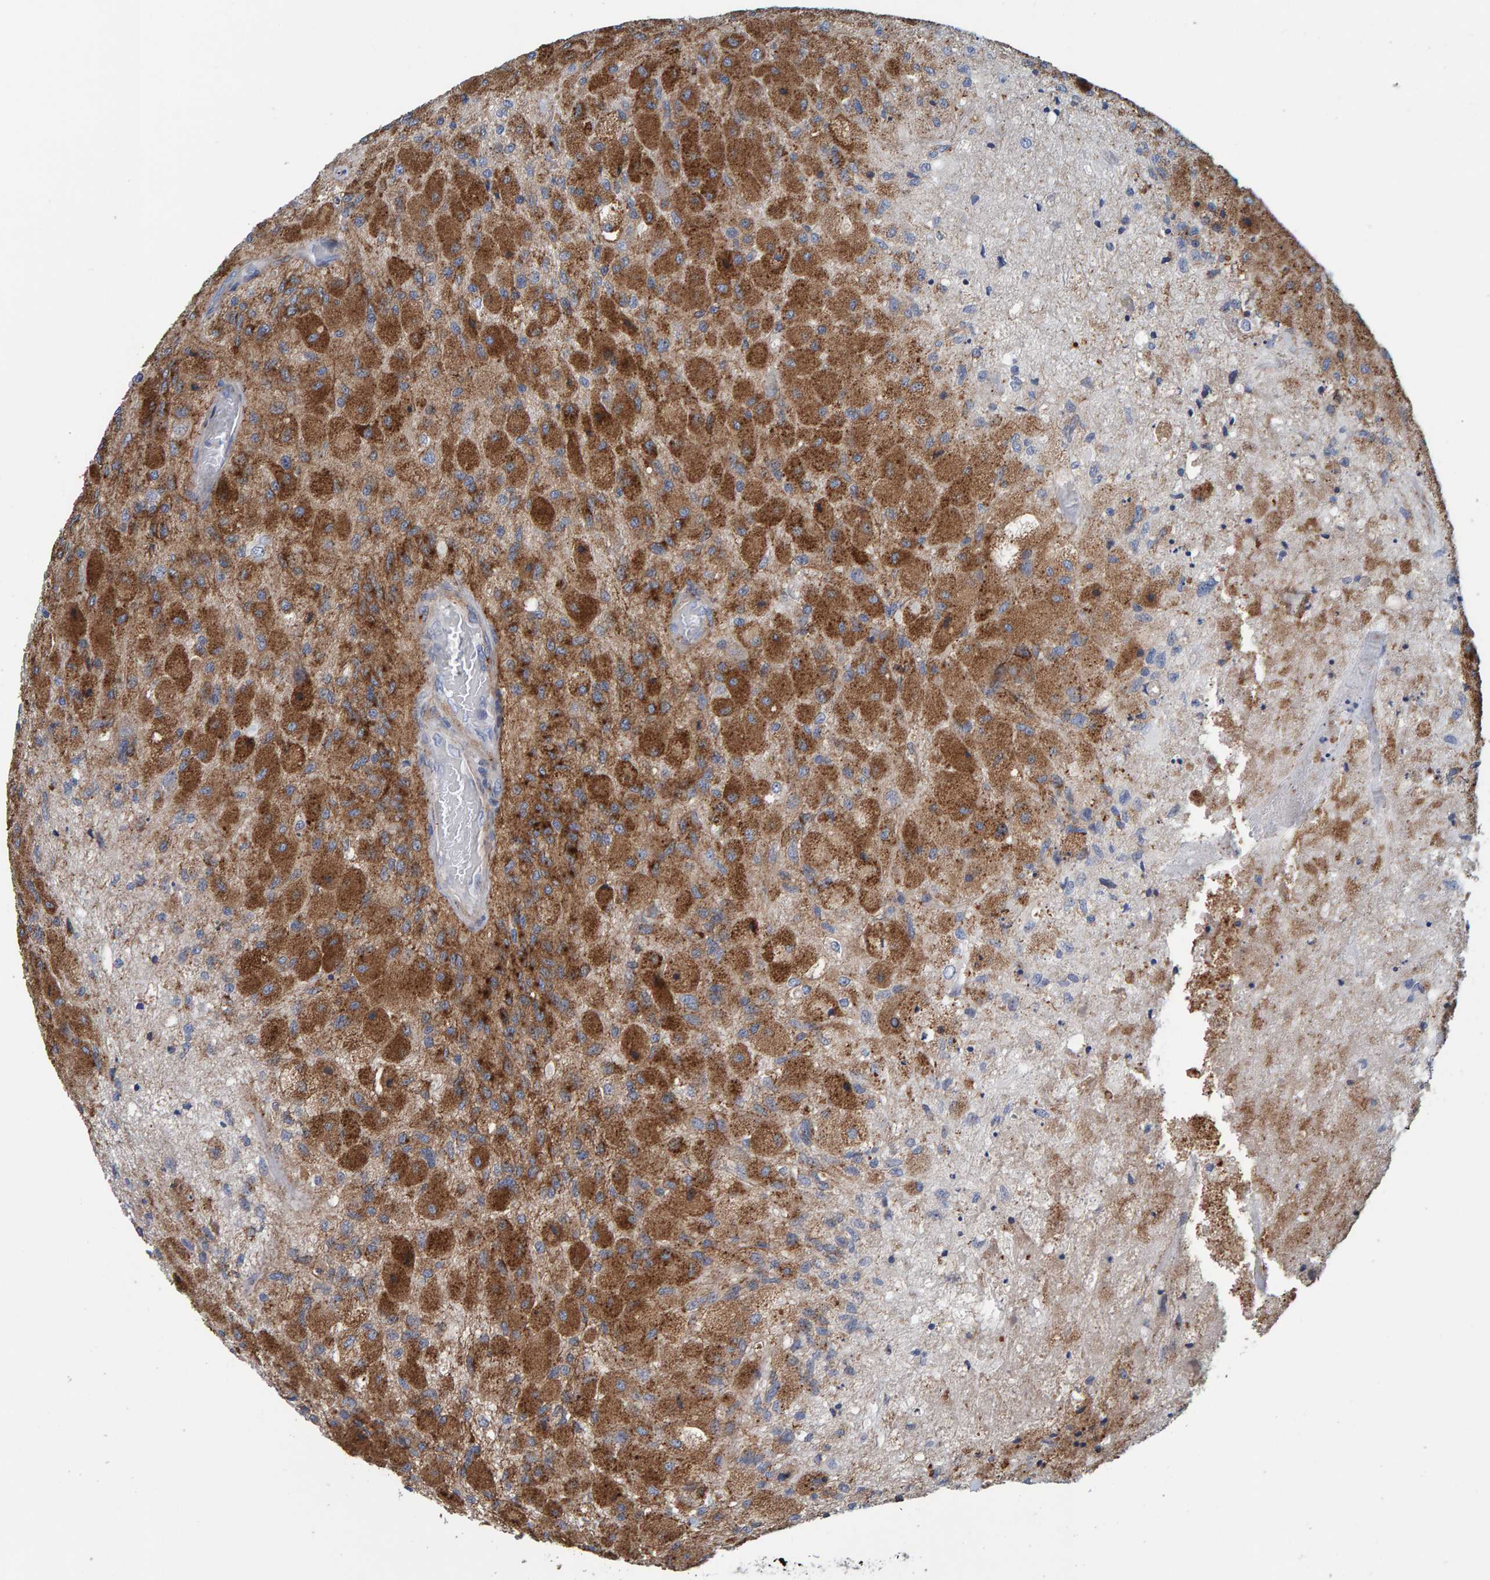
{"staining": {"intensity": "strong", "quantity": ">75%", "location": "cytoplasmic/membranous"}, "tissue": "glioma", "cell_type": "Tumor cells", "image_type": "cancer", "snomed": [{"axis": "morphology", "description": "Normal tissue, NOS"}, {"axis": "morphology", "description": "Glioma, malignant, High grade"}, {"axis": "topography", "description": "Cerebral cortex"}], "caption": "A brown stain shows strong cytoplasmic/membranous expression of a protein in malignant high-grade glioma tumor cells. (Brightfield microscopy of DAB IHC at high magnification).", "gene": "LRP1", "patient": {"sex": "male", "age": 77}}